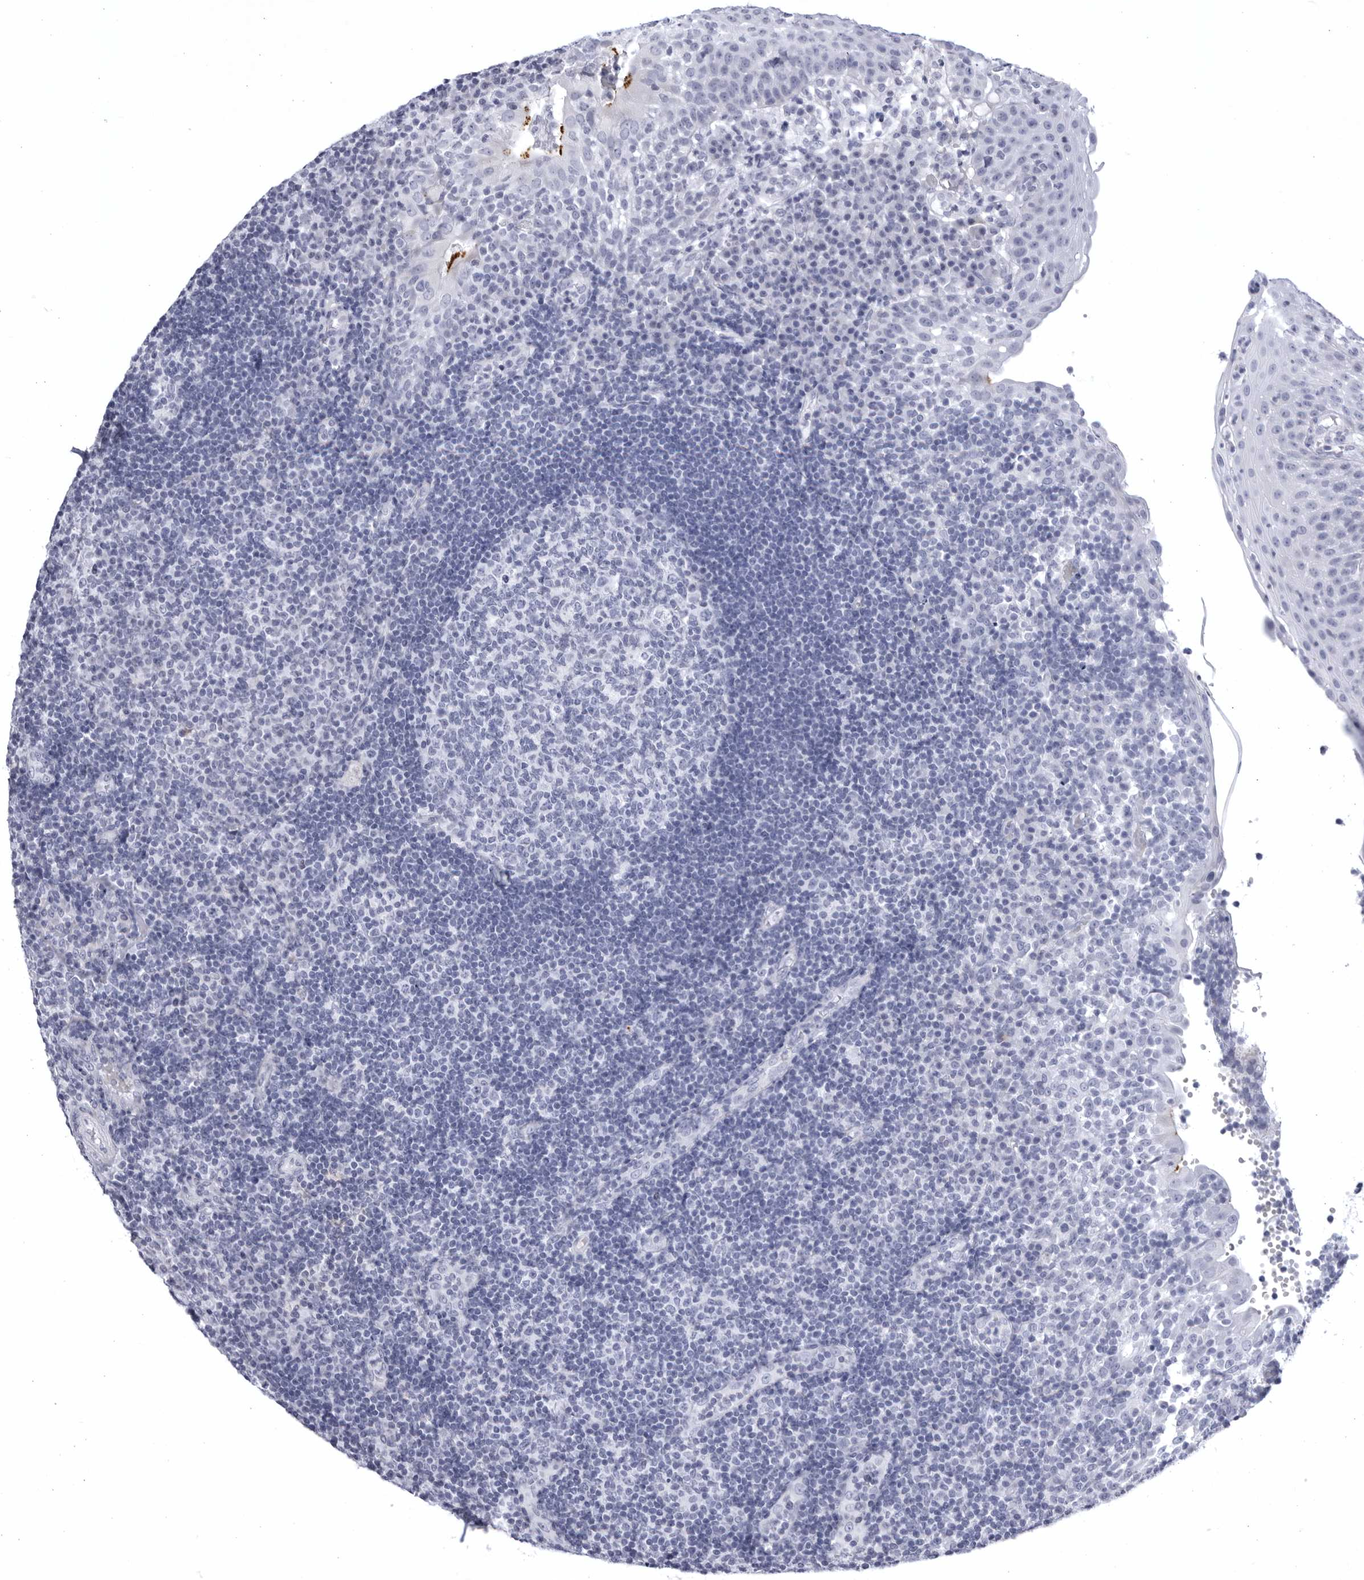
{"staining": {"intensity": "negative", "quantity": "none", "location": "none"}, "tissue": "tonsil", "cell_type": "Germinal center cells", "image_type": "normal", "snomed": [{"axis": "morphology", "description": "Normal tissue, NOS"}, {"axis": "topography", "description": "Tonsil"}], "caption": "Immunohistochemical staining of unremarkable tonsil shows no significant positivity in germinal center cells.", "gene": "CCDC181", "patient": {"sex": "female", "age": 40}}